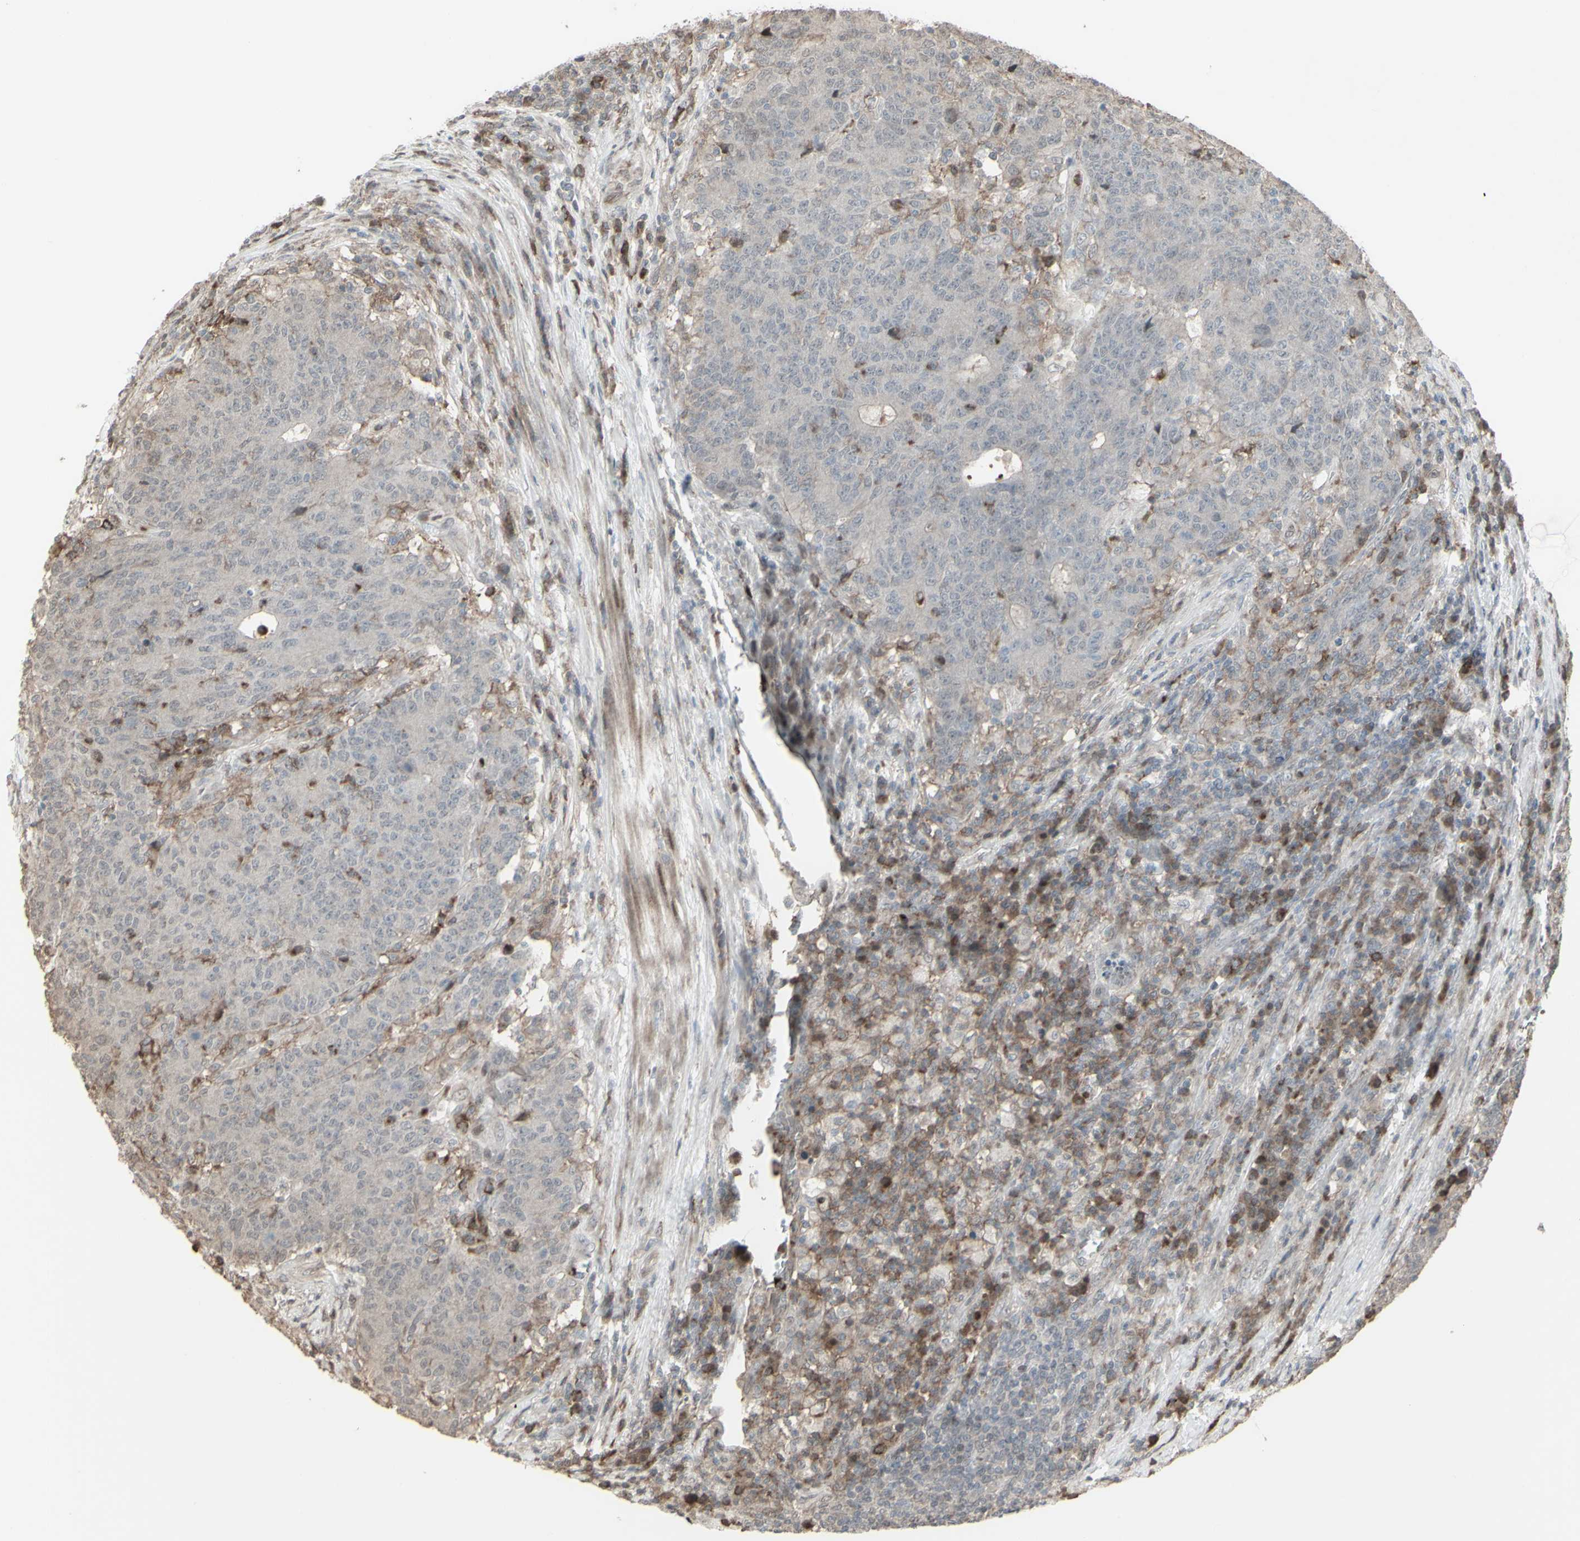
{"staining": {"intensity": "negative", "quantity": "none", "location": "none"}, "tissue": "colorectal cancer", "cell_type": "Tumor cells", "image_type": "cancer", "snomed": [{"axis": "morphology", "description": "Normal tissue, NOS"}, {"axis": "morphology", "description": "Adenocarcinoma, NOS"}, {"axis": "topography", "description": "Colon"}], "caption": "Colorectal cancer was stained to show a protein in brown. There is no significant staining in tumor cells.", "gene": "CD33", "patient": {"sex": "female", "age": 75}}